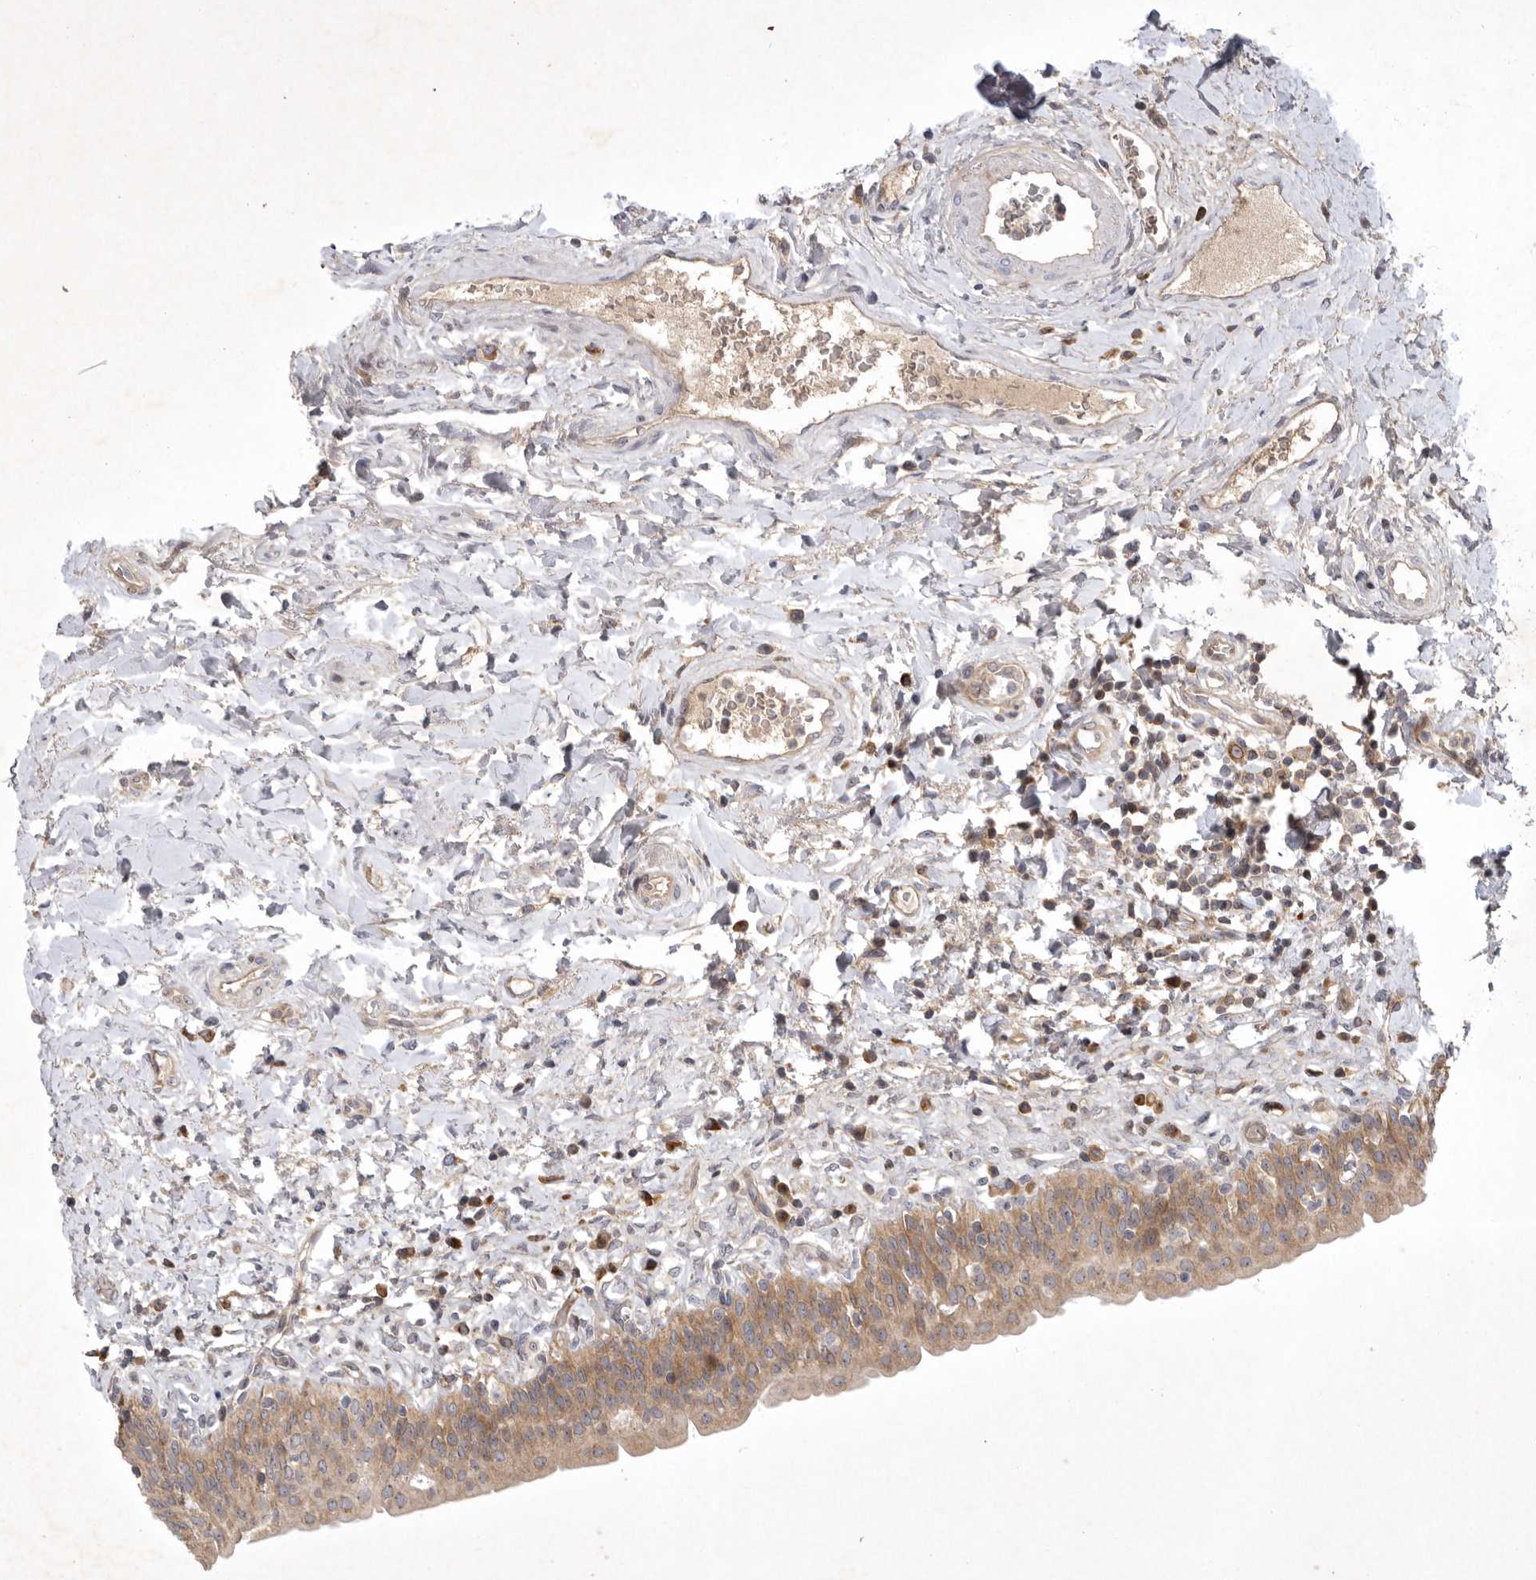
{"staining": {"intensity": "moderate", "quantity": ">75%", "location": "cytoplasmic/membranous"}, "tissue": "urinary bladder", "cell_type": "Urothelial cells", "image_type": "normal", "snomed": [{"axis": "morphology", "description": "Normal tissue, NOS"}, {"axis": "topography", "description": "Urinary bladder"}], "caption": "Protein analysis of benign urinary bladder exhibits moderate cytoplasmic/membranous expression in approximately >75% of urothelial cells.", "gene": "KIF2B", "patient": {"sex": "male", "age": 83}}